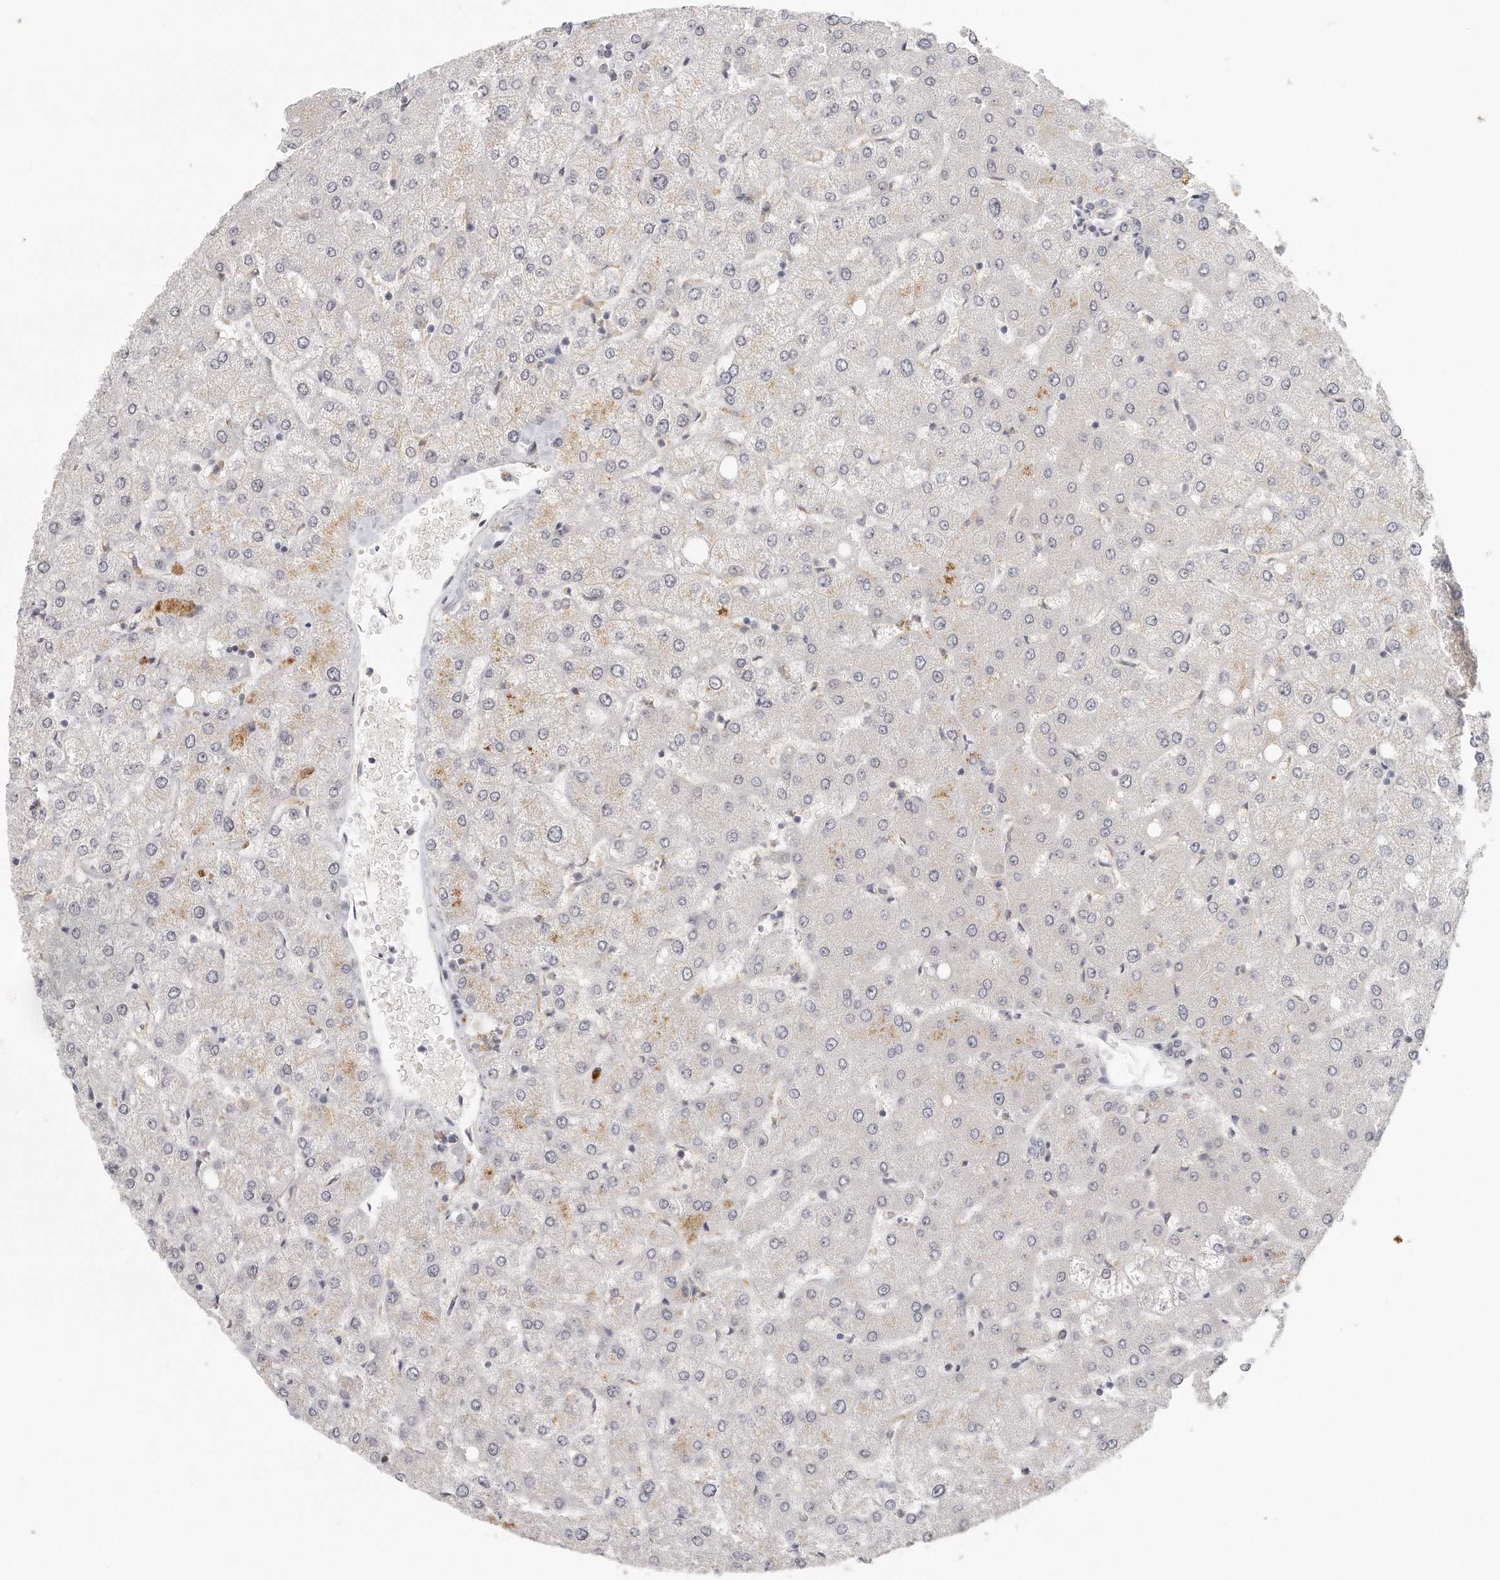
{"staining": {"intensity": "negative", "quantity": "none", "location": "none"}, "tissue": "liver", "cell_type": "Cholangiocytes", "image_type": "normal", "snomed": [{"axis": "morphology", "description": "Normal tissue, NOS"}, {"axis": "topography", "description": "Liver"}], "caption": "An IHC photomicrograph of benign liver is shown. There is no staining in cholangiocytes of liver. (DAB (3,3'-diaminobenzidine) immunohistochemistry visualized using brightfield microscopy, high magnification).", "gene": "MTERF4", "patient": {"sex": "female", "age": 54}}